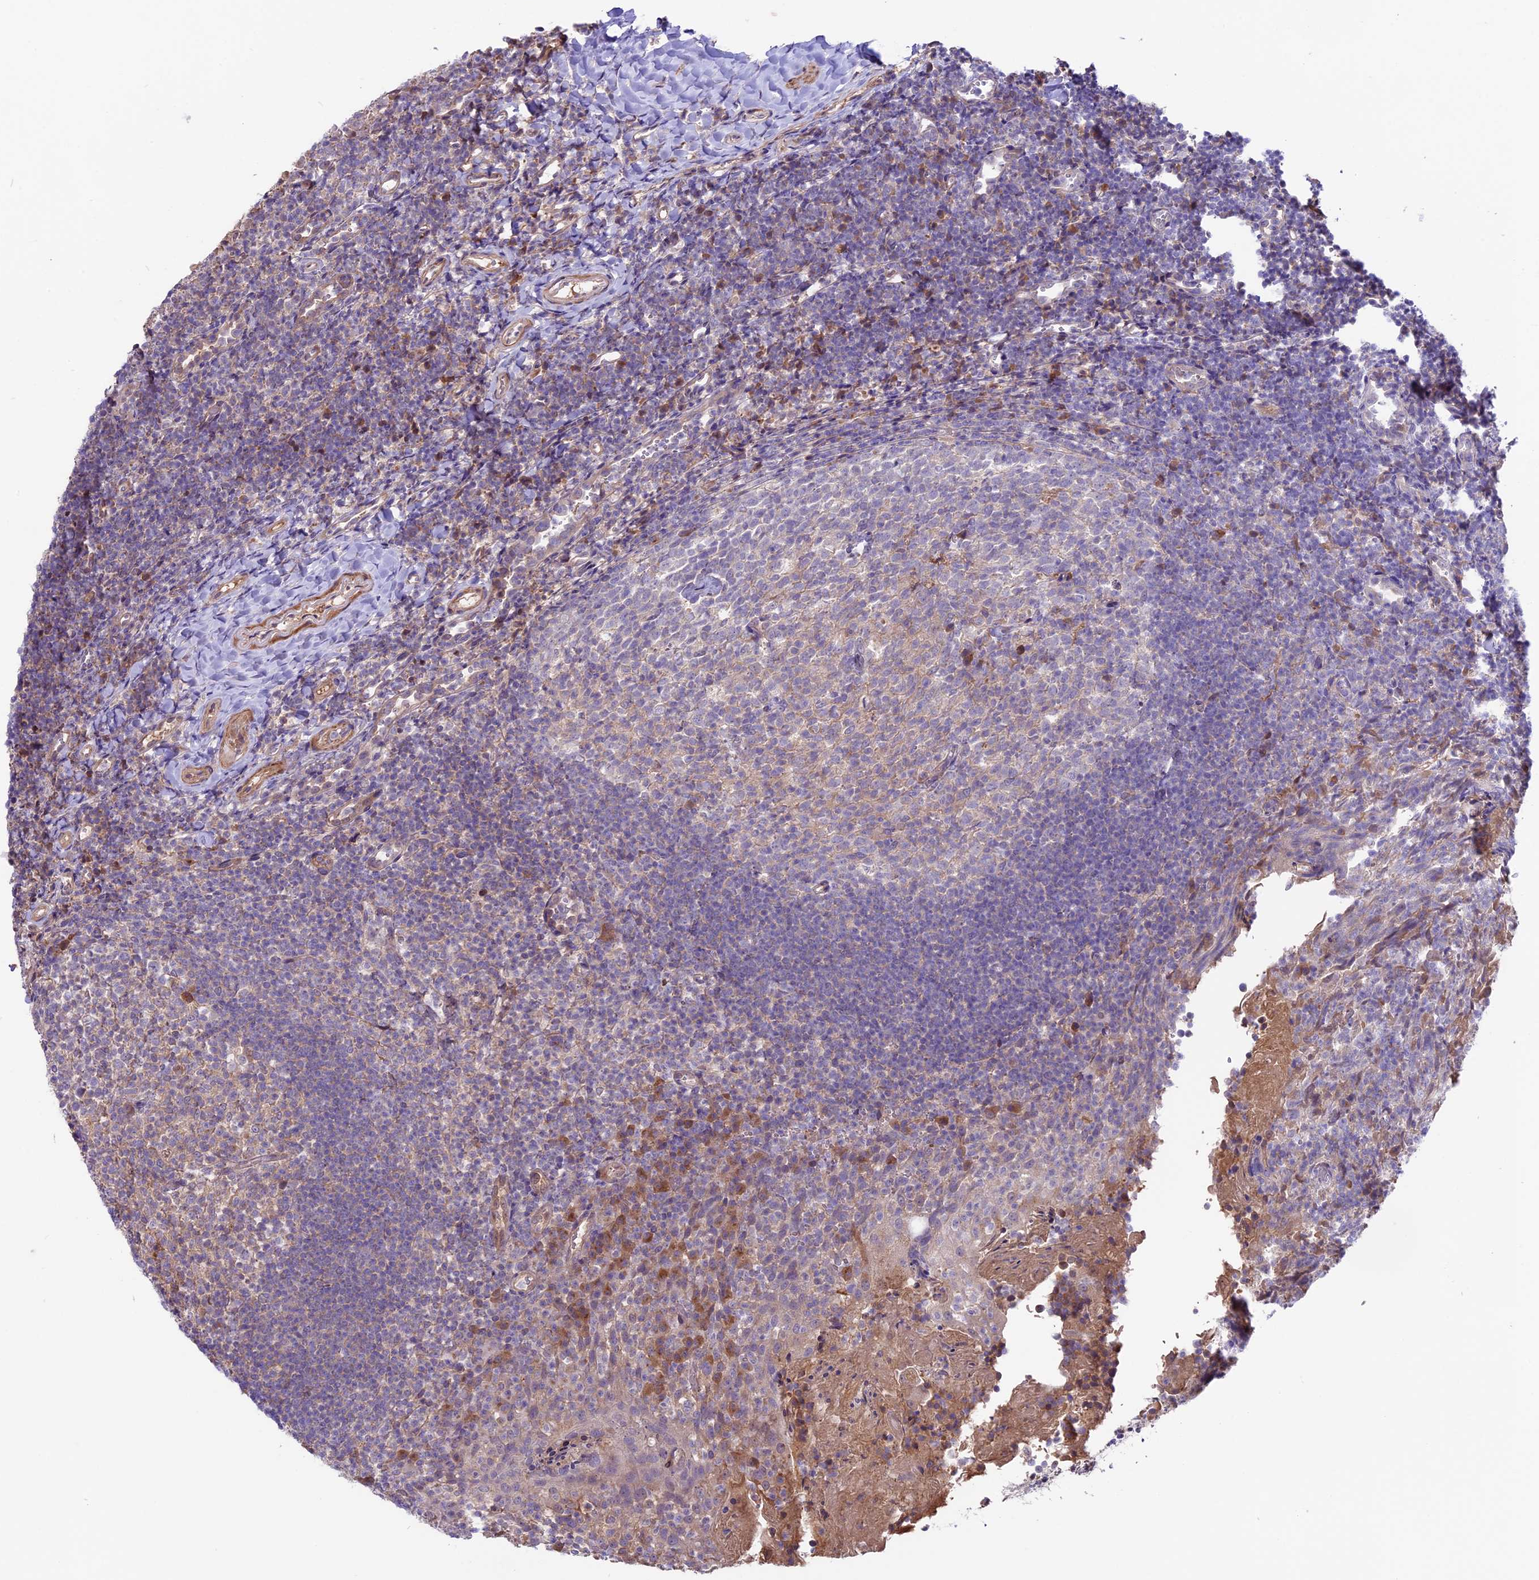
{"staining": {"intensity": "negative", "quantity": "none", "location": "none"}, "tissue": "tonsil", "cell_type": "Germinal center cells", "image_type": "normal", "snomed": [{"axis": "morphology", "description": "Normal tissue, NOS"}, {"axis": "topography", "description": "Tonsil"}], "caption": "This is a micrograph of immunohistochemistry staining of normal tonsil, which shows no staining in germinal center cells. Nuclei are stained in blue.", "gene": "COG8", "patient": {"sex": "female", "age": 10}}